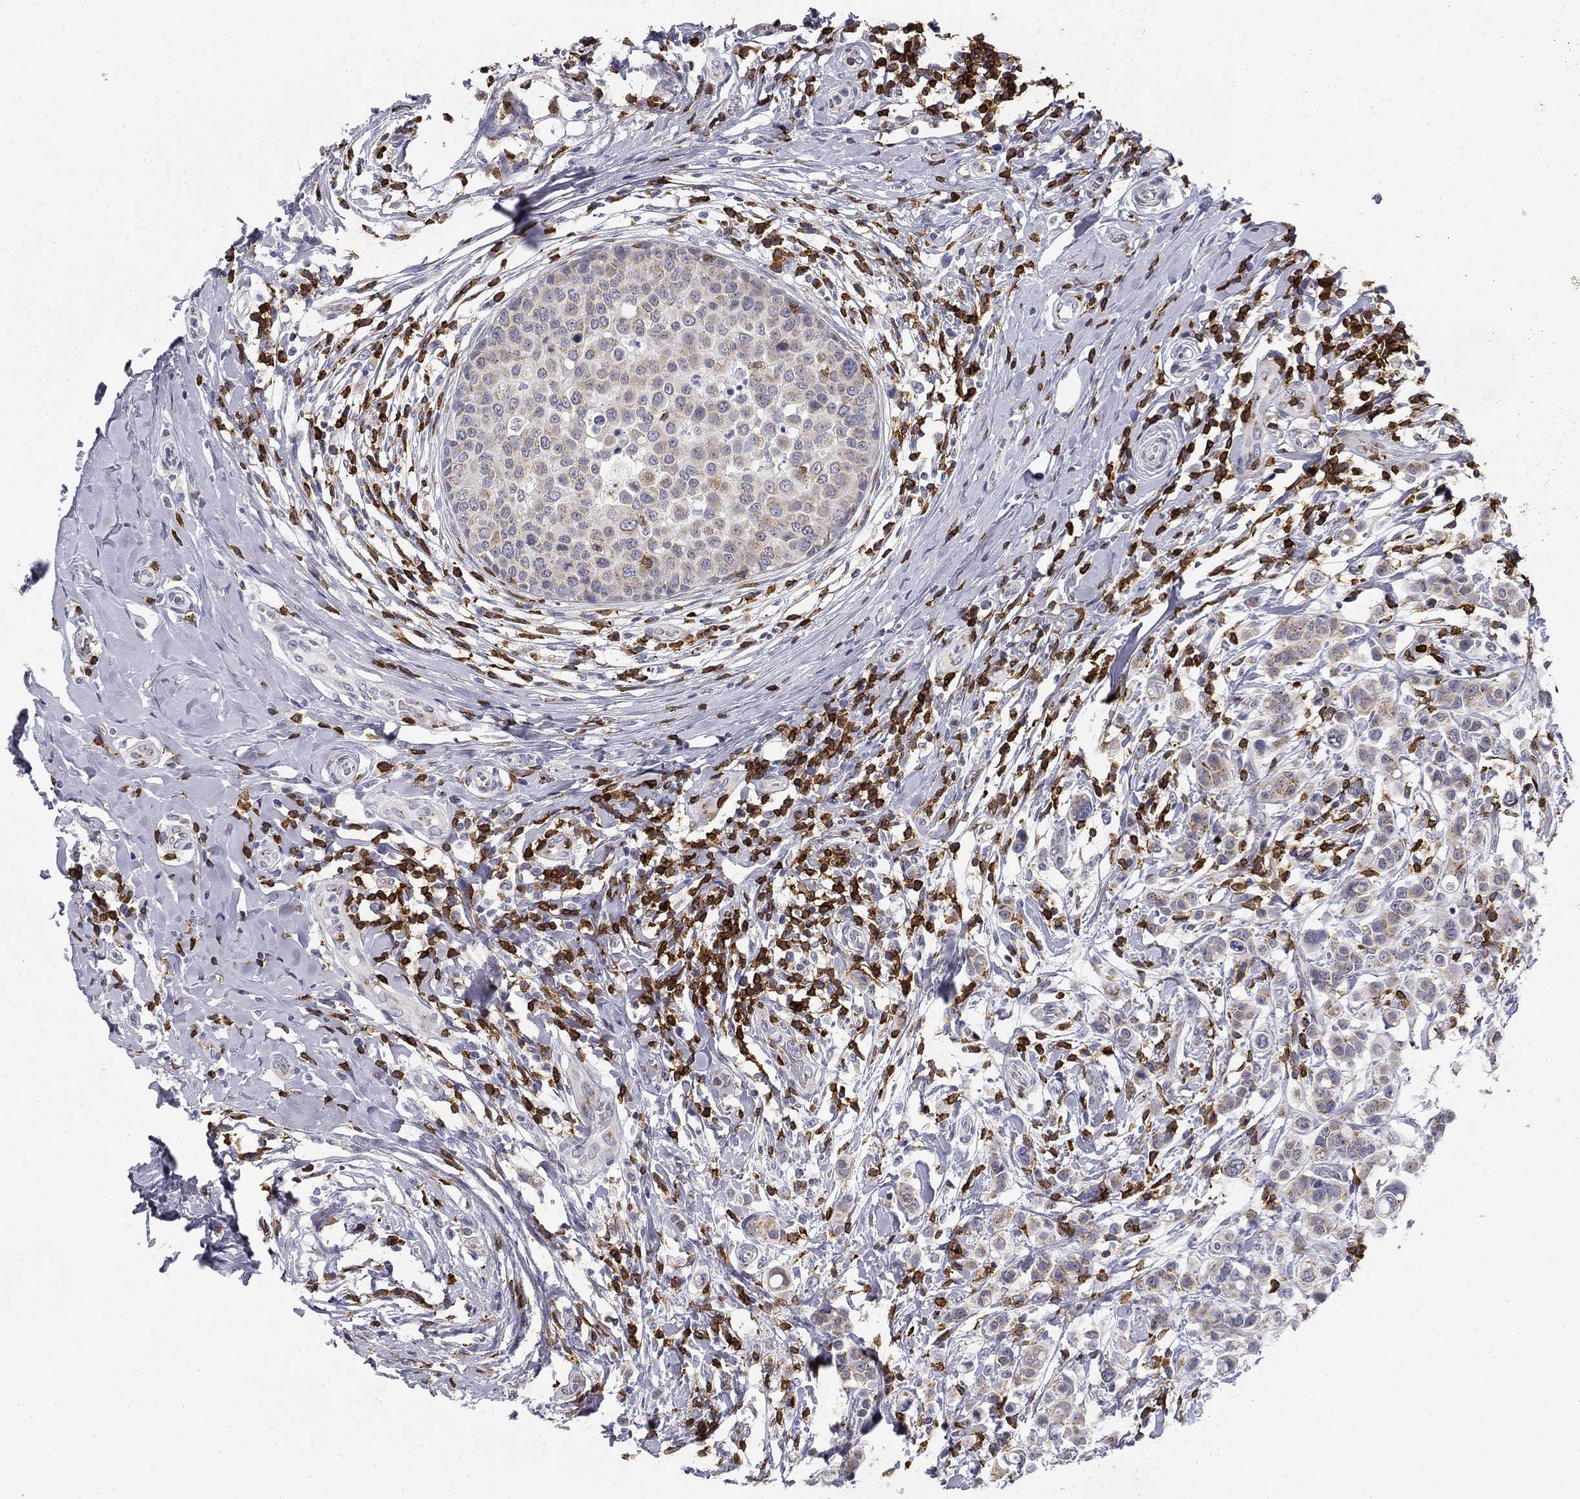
{"staining": {"intensity": "weak", "quantity": "<25%", "location": "cytoplasmic/membranous"}, "tissue": "breast cancer", "cell_type": "Tumor cells", "image_type": "cancer", "snomed": [{"axis": "morphology", "description": "Duct carcinoma"}, {"axis": "topography", "description": "Breast"}], "caption": "DAB (3,3'-diaminobenzidine) immunohistochemical staining of human breast cancer displays no significant expression in tumor cells. The staining was performed using DAB (3,3'-diaminobenzidine) to visualize the protein expression in brown, while the nuclei were stained in blue with hematoxylin (Magnification: 20x).", "gene": "TRAT1", "patient": {"sex": "female", "age": 27}}